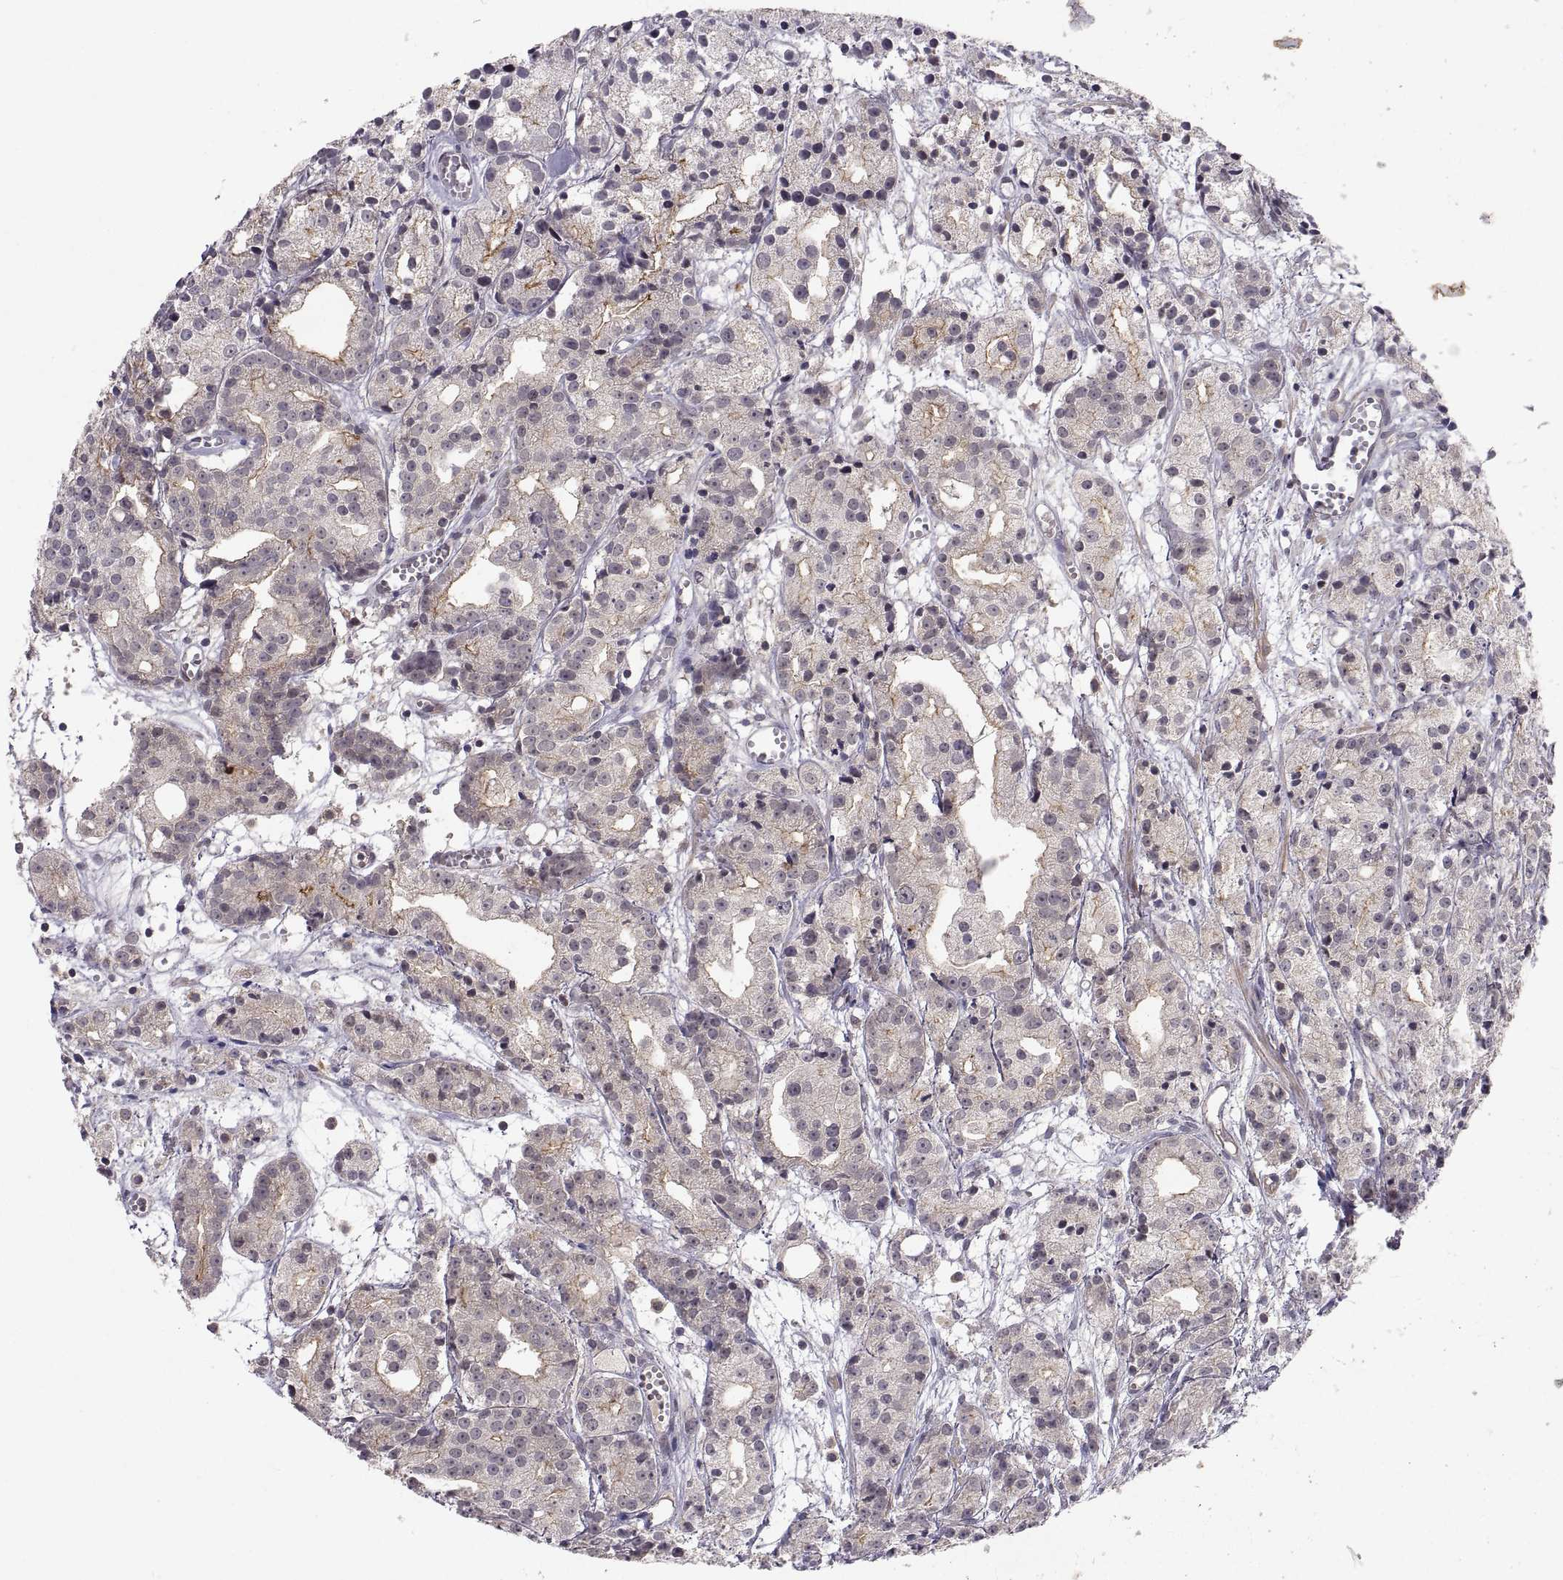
{"staining": {"intensity": "moderate", "quantity": "<25%", "location": "cytoplasmic/membranous"}, "tissue": "prostate cancer", "cell_type": "Tumor cells", "image_type": "cancer", "snomed": [{"axis": "morphology", "description": "Adenocarcinoma, Medium grade"}, {"axis": "topography", "description": "Prostate"}], "caption": "Medium-grade adenocarcinoma (prostate) was stained to show a protein in brown. There is low levels of moderate cytoplasmic/membranous staining in about <25% of tumor cells.", "gene": "ABL2", "patient": {"sex": "male", "age": 74}}